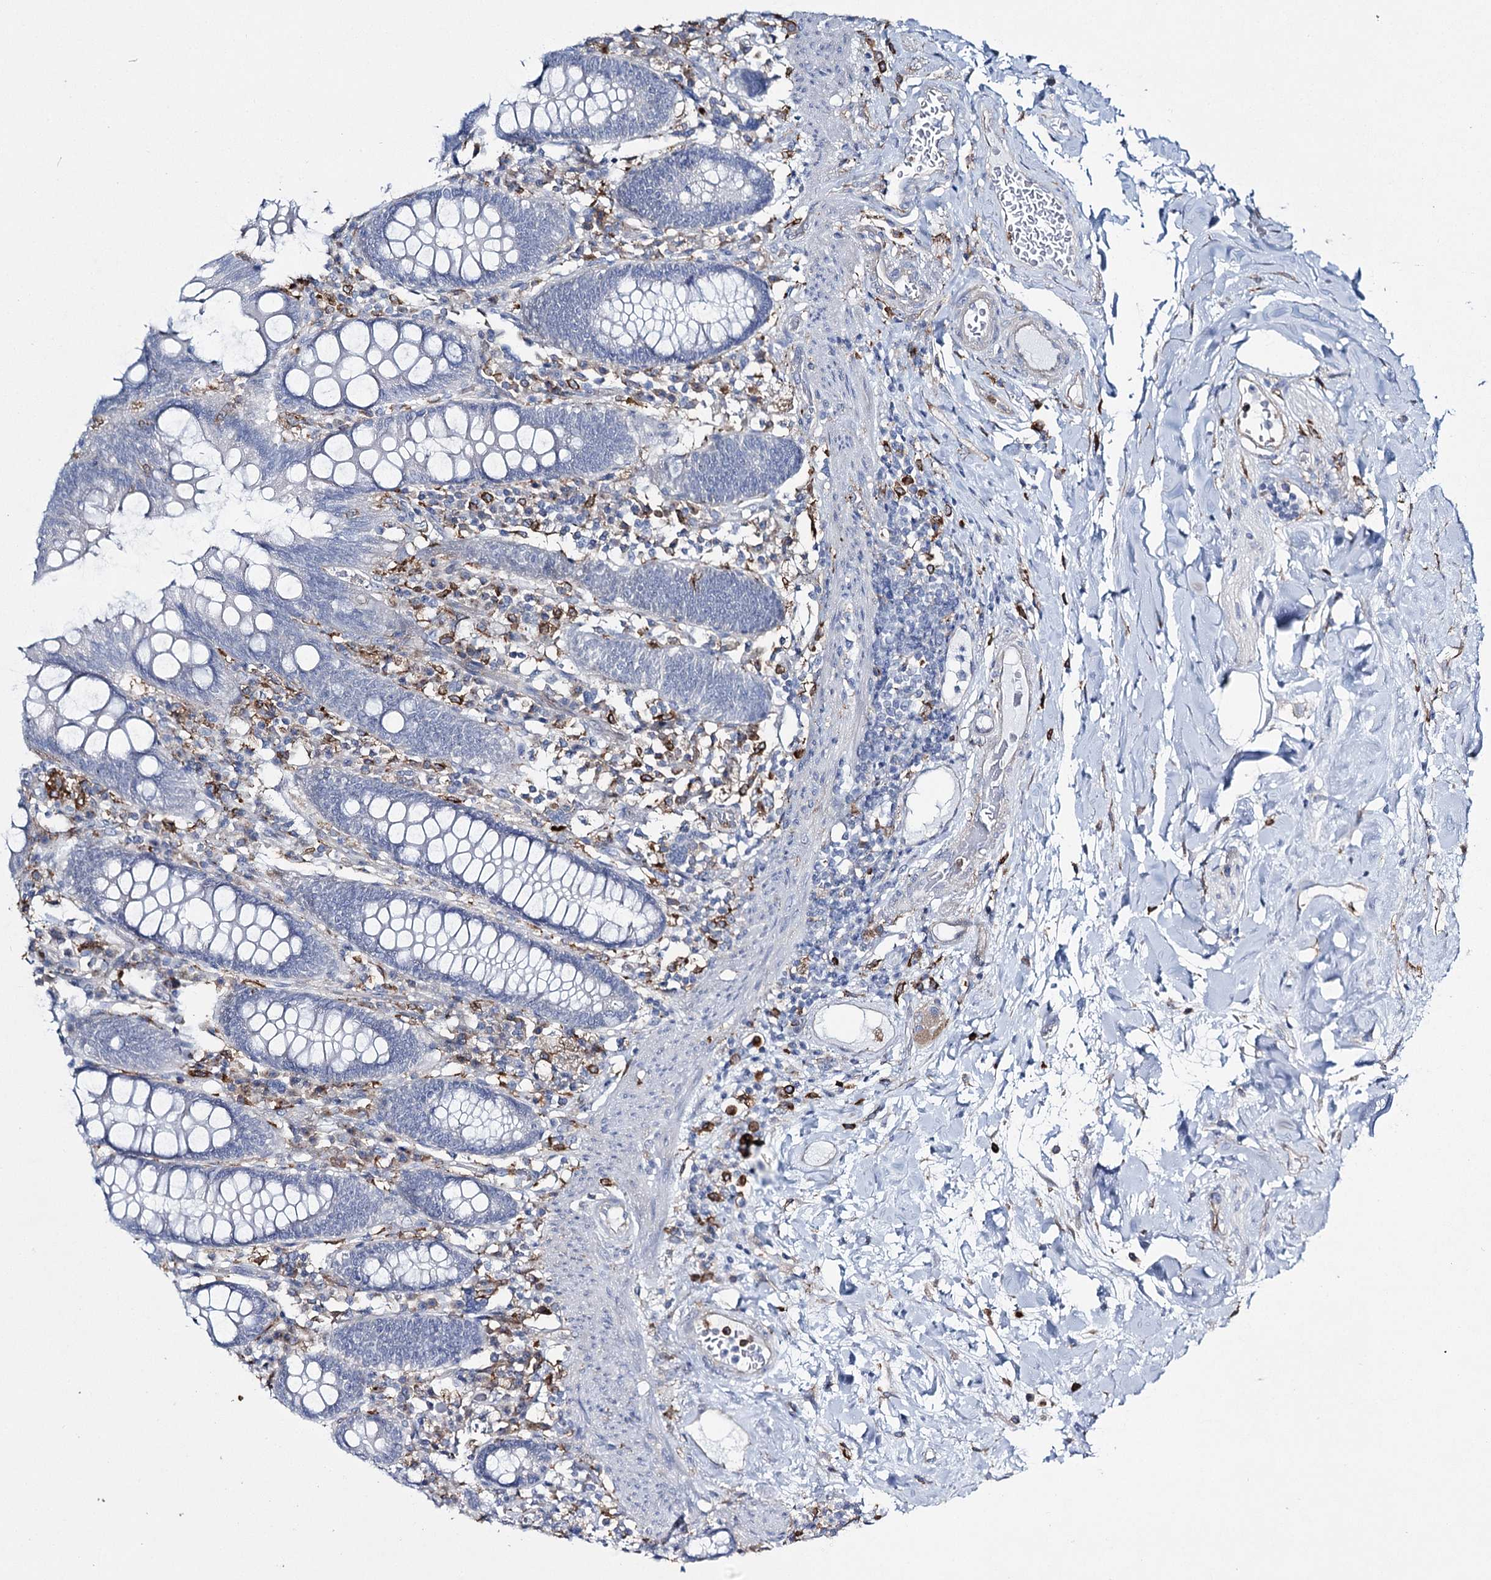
{"staining": {"intensity": "negative", "quantity": "none", "location": "none"}, "tissue": "colon", "cell_type": "Endothelial cells", "image_type": "normal", "snomed": [{"axis": "morphology", "description": "Normal tissue, NOS"}, {"axis": "topography", "description": "Colon"}], "caption": "Immunohistochemistry of benign colon reveals no expression in endothelial cells.", "gene": "CCDC88A", "patient": {"sex": "female", "age": 79}}